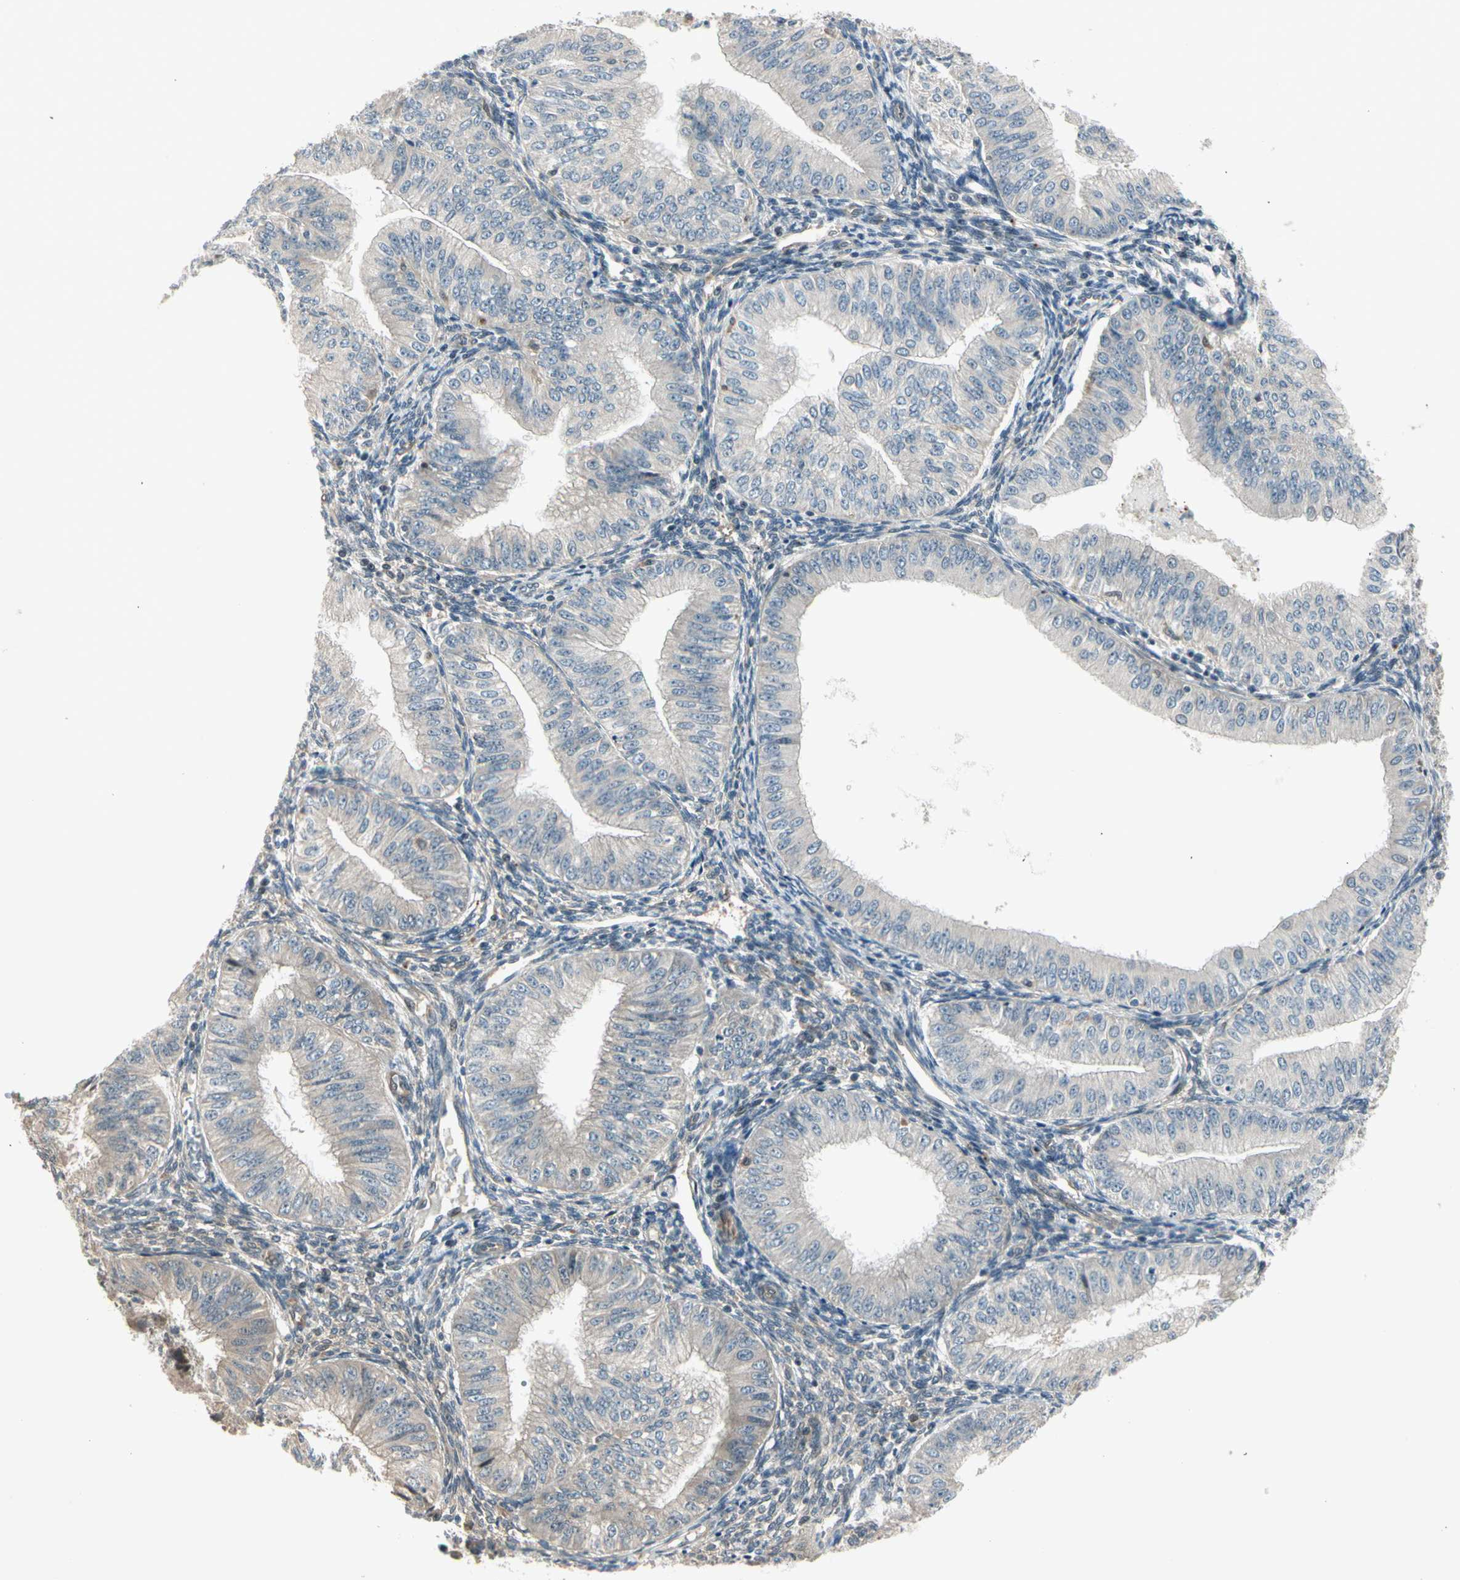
{"staining": {"intensity": "weak", "quantity": "25%-75%", "location": "cytoplasmic/membranous"}, "tissue": "endometrial cancer", "cell_type": "Tumor cells", "image_type": "cancer", "snomed": [{"axis": "morphology", "description": "Normal tissue, NOS"}, {"axis": "morphology", "description": "Adenocarcinoma, NOS"}, {"axis": "topography", "description": "Endometrium"}], "caption": "Protein staining of endometrial cancer (adenocarcinoma) tissue displays weak cytoplasmic/membranous positivity in approximately 25%-75% of tumor cells. Immunohistochemistry stains the protein in brown and the nuclei are stained blue.", "gene": "SVBP", "patient": {"sex": "female", "age": 53}}